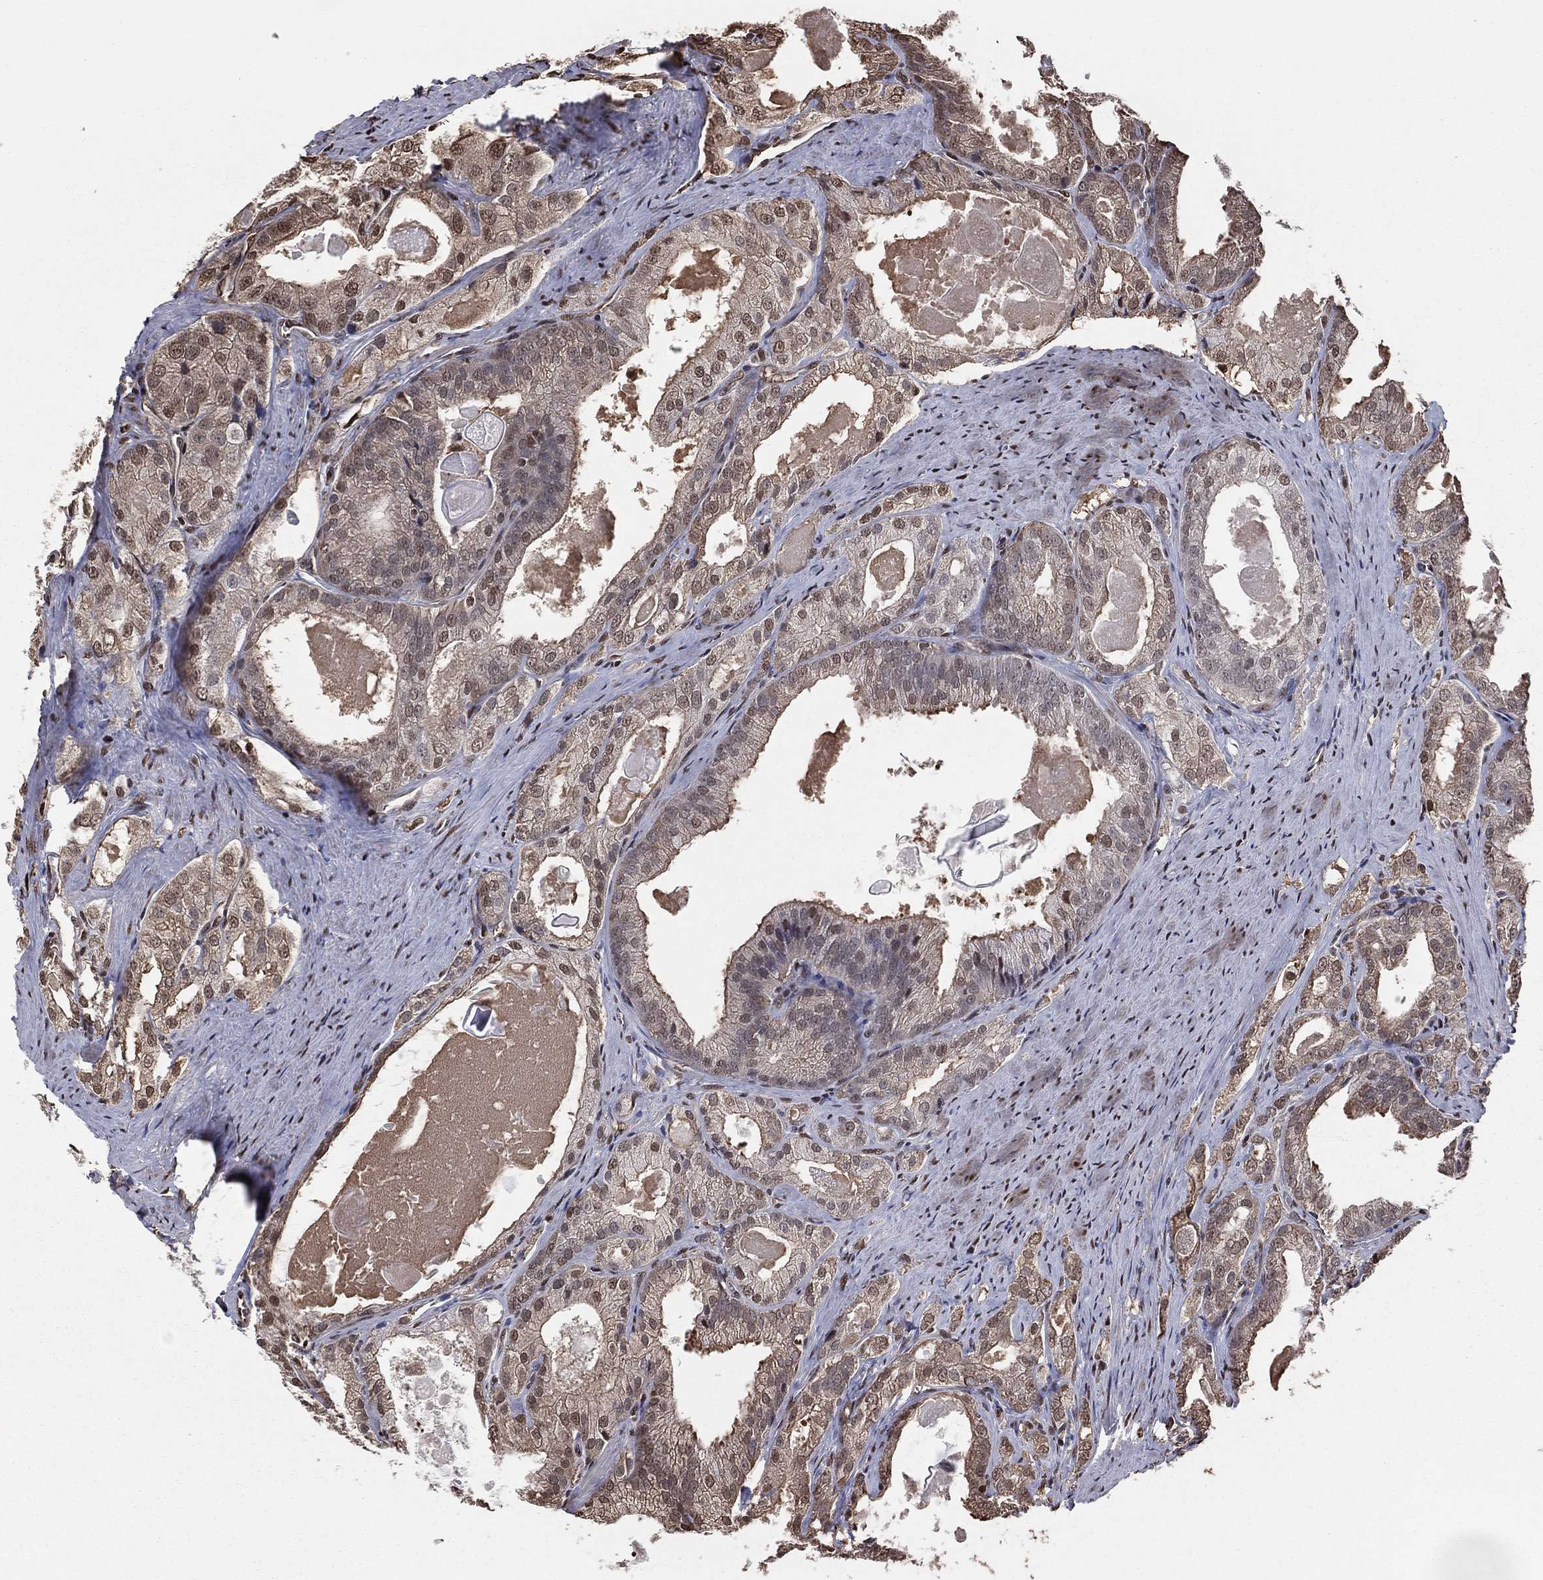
{"staining": {"intensity": "moderate", "quantity": "<25%", "location": "nuclear"}, "tissue": "prostate cancer", "cell_type": "Tumor cells", "image_type": "cancer", "snomed": [{"axis": "morphology", "description": "Adenocarcinoma, NOS"}, {"axis": "morphology", "description": "Adenocarcinoma, High grade"}, {"axis": "topography", "description": "Prostate"}], "caption": "Prostate cancer (adenocarcinoma) stained with a protein marker exhibits moderate staining in tumor cells.", "gene": "GAPDH", "patient": {"sex": "male", "age": 70}}